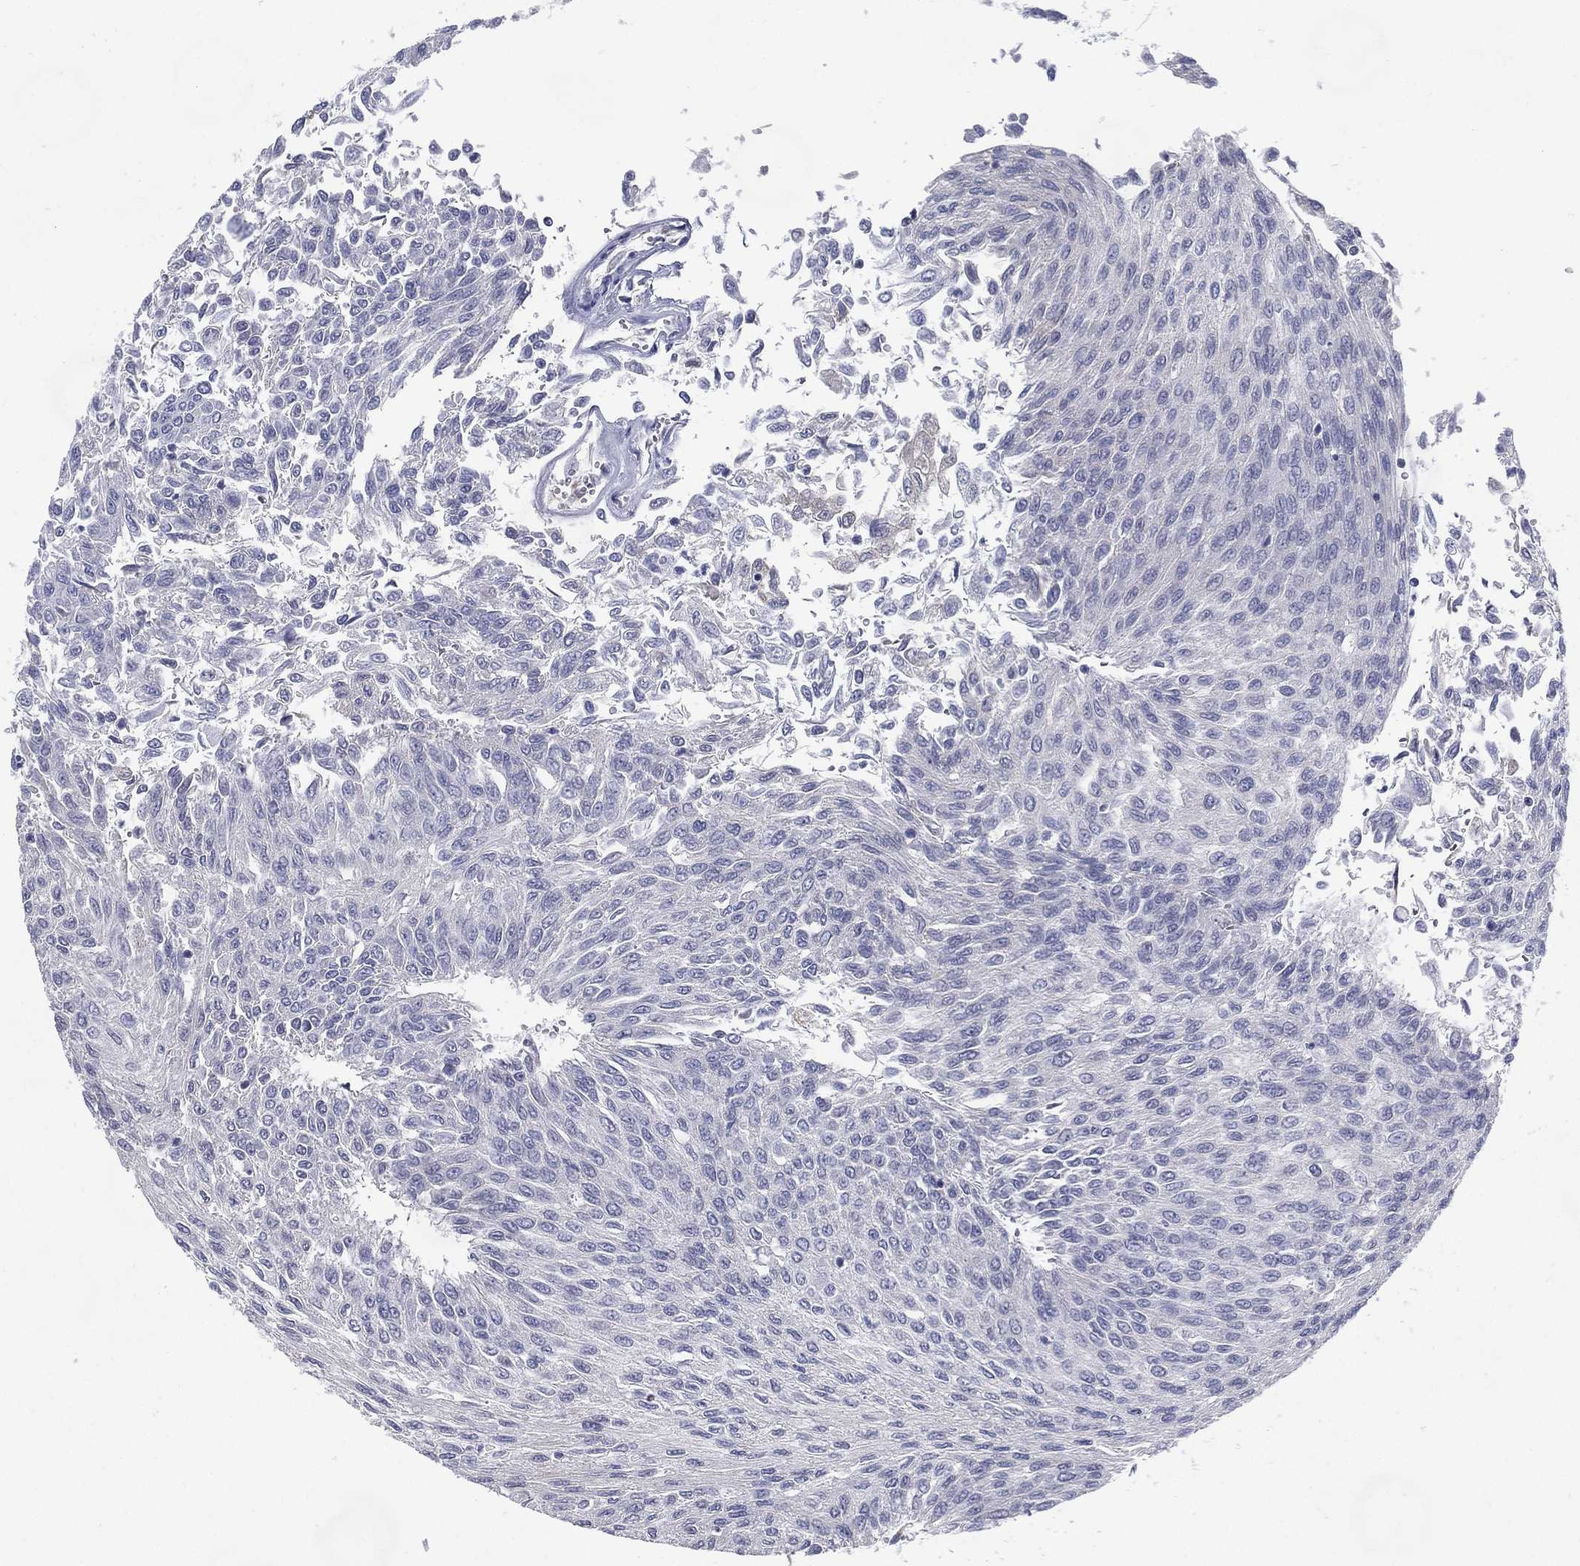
{"staining": {"intensity": "negative", "quantity": "none", "location": "none"}, "tissue": "urothelial cancer", "cell_type": "Tumor cells", "image_type": "cancer", "snomed": [{"axis": "morphology", "description": "Urothelial carcinoma, Low grade"}, {"axis": "topography", "description": "Urinary bladder"}], "caption": "Tumor cells show no significant protein staining in urothelial cancer.", "gene": "C19orf18", "patient": {"sex": "male", "age": 78}}